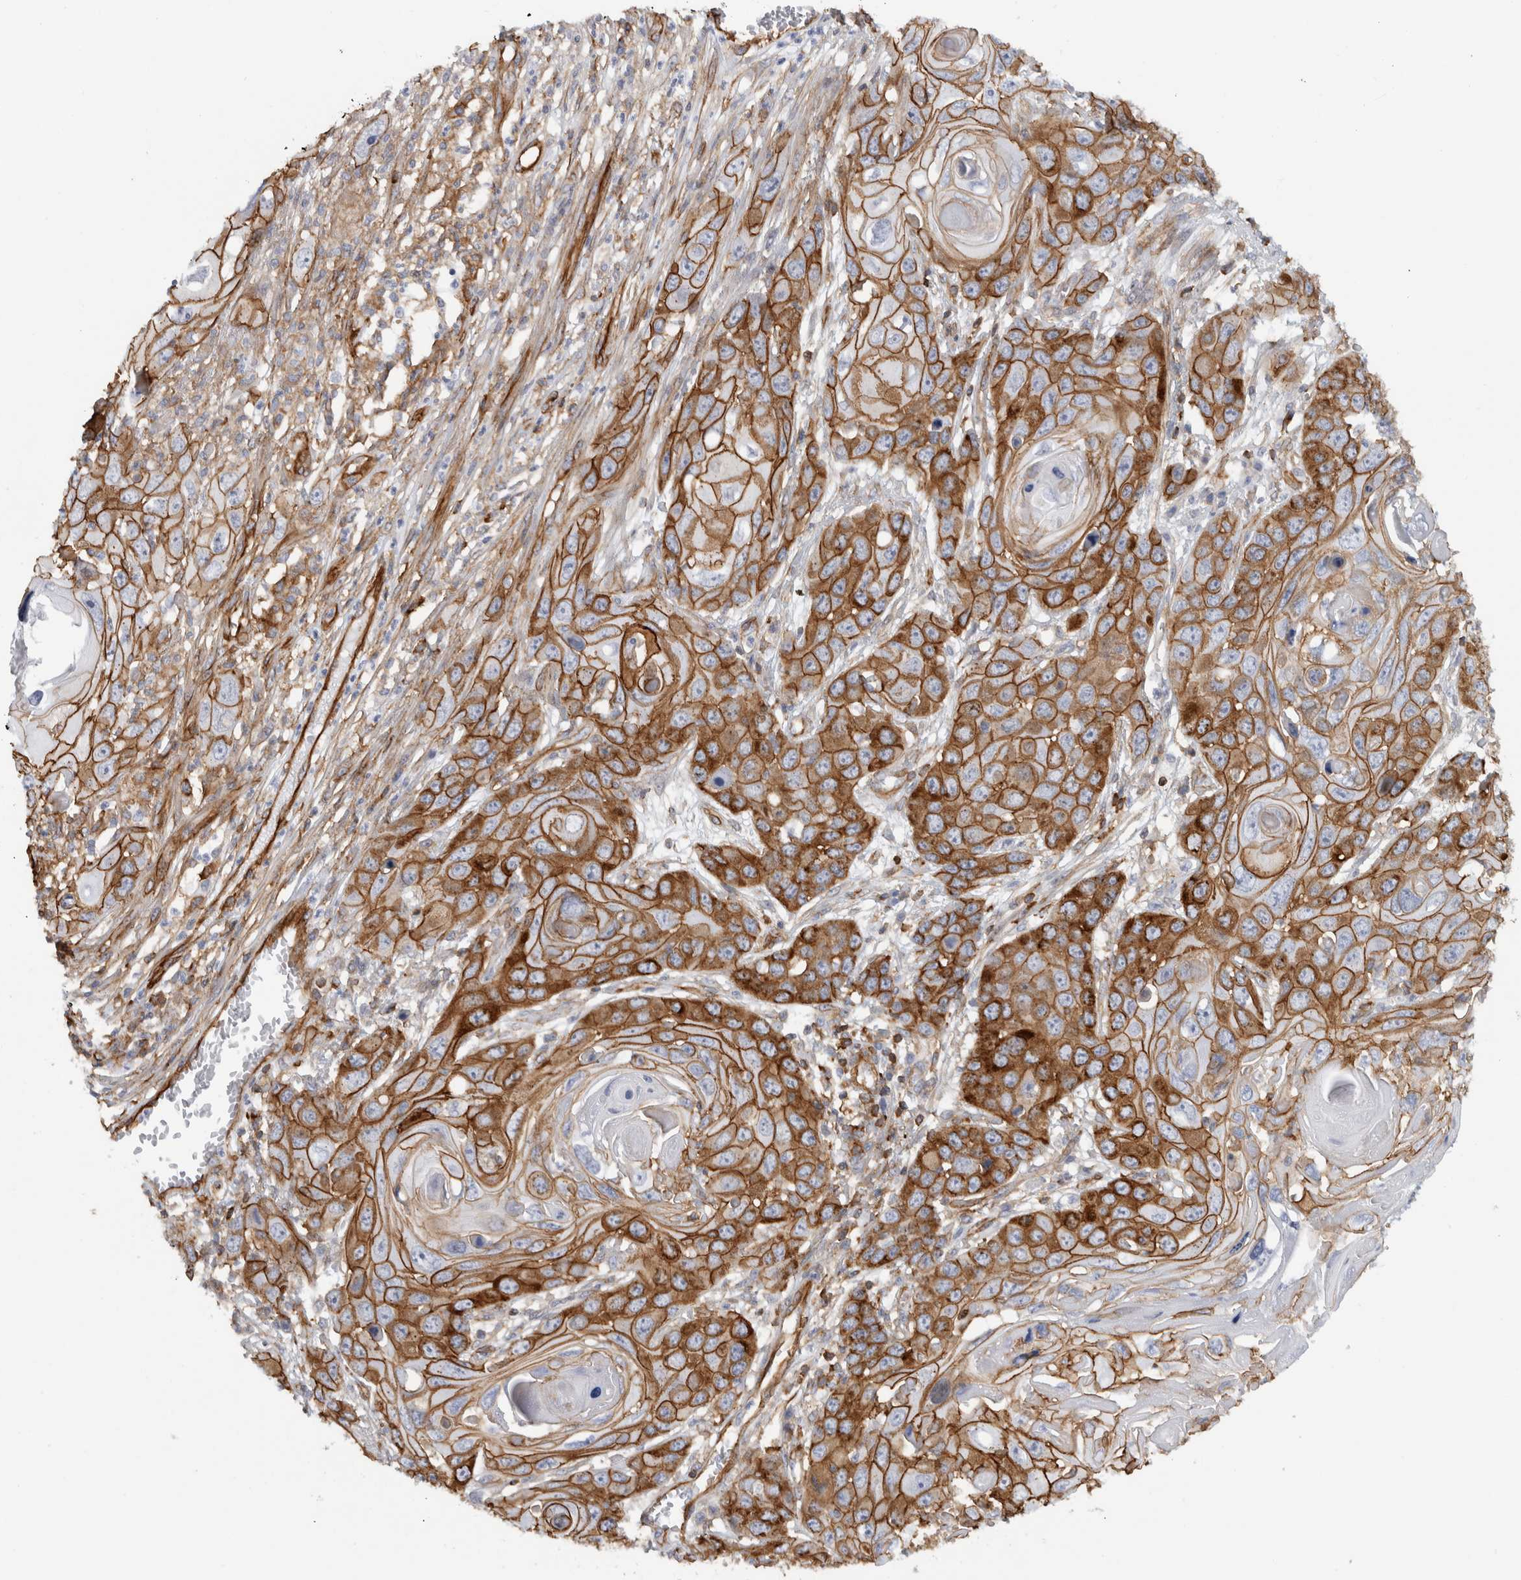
{"staining": {"intensity": "strong", "quantity": ">75%", "location": "cytoplasmic/membranous"}, "tissue": "skin cancer", "cell_type": "Tumor cells", "image_type": "cancer", "snomed": [{"axis": "morphology", "description": "Squamous cell carcinoma, NOS"}, {"axis": "topography", "description": "Skin"}], "caption": "Protein expression analysis of skin cancer (squamous cell carcinoma) displays strong cytoplasmic/membranous staining in about >75% of tumor cells.", "gene": "AHNAK", "patient": {"sex": "male", "age": 55}}